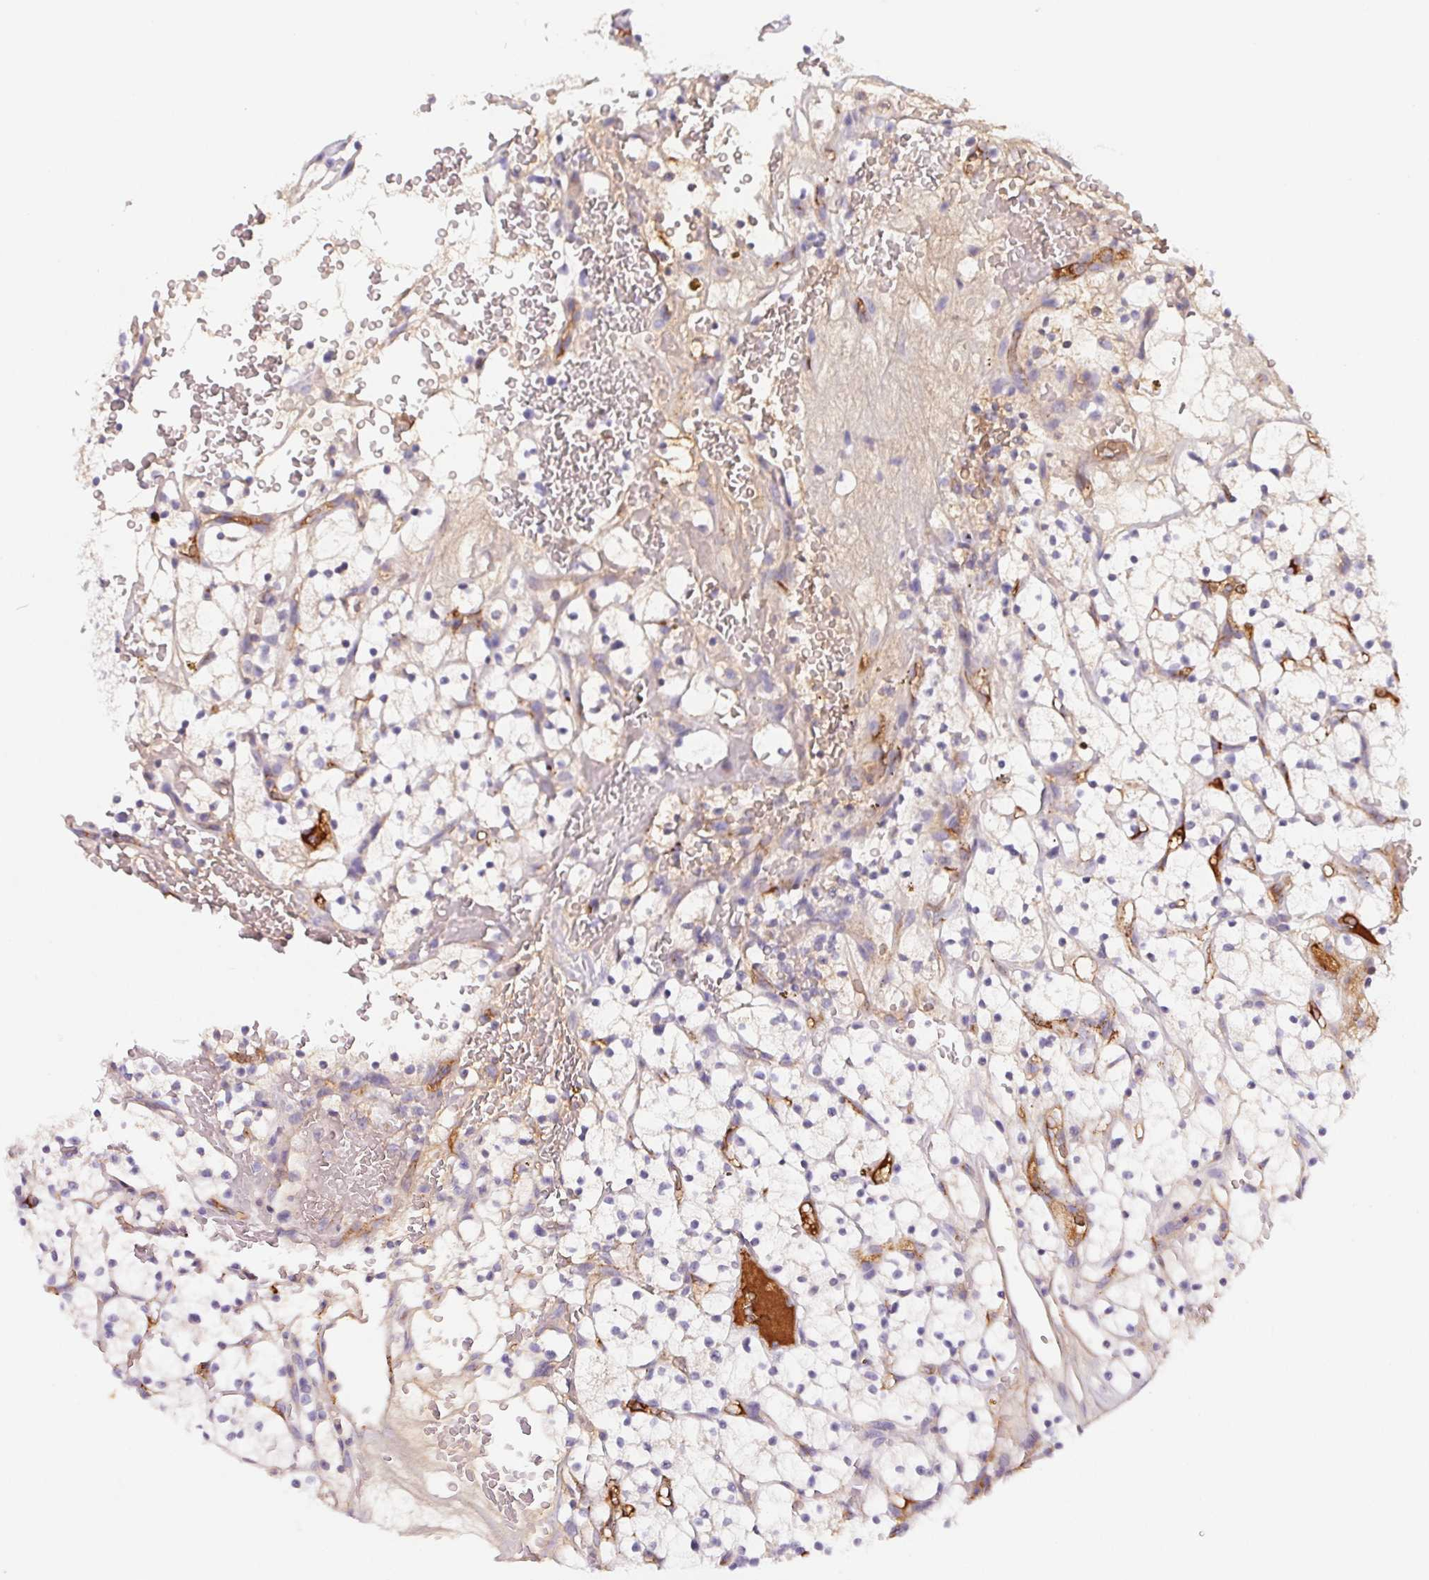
{"staining": {"intensity": "negative", "quantity": "none", "location": "none"}, "tissue": "renal cancer", "cell_type": "Tumor cells", "image_type": "cancer", "snomed": [{"axis": "morphology", "description": "Adenocarcinoma, NOS"}, {"axis": "topography", "description": "Kidney"}], "caption": "The histopathology image shows no staining of tumor cells in renal cancer. (DAB immunohistochemistry (IHC), high magnification).", "gene": "LPA", "patient": {"sex": "female", "age": 64}}